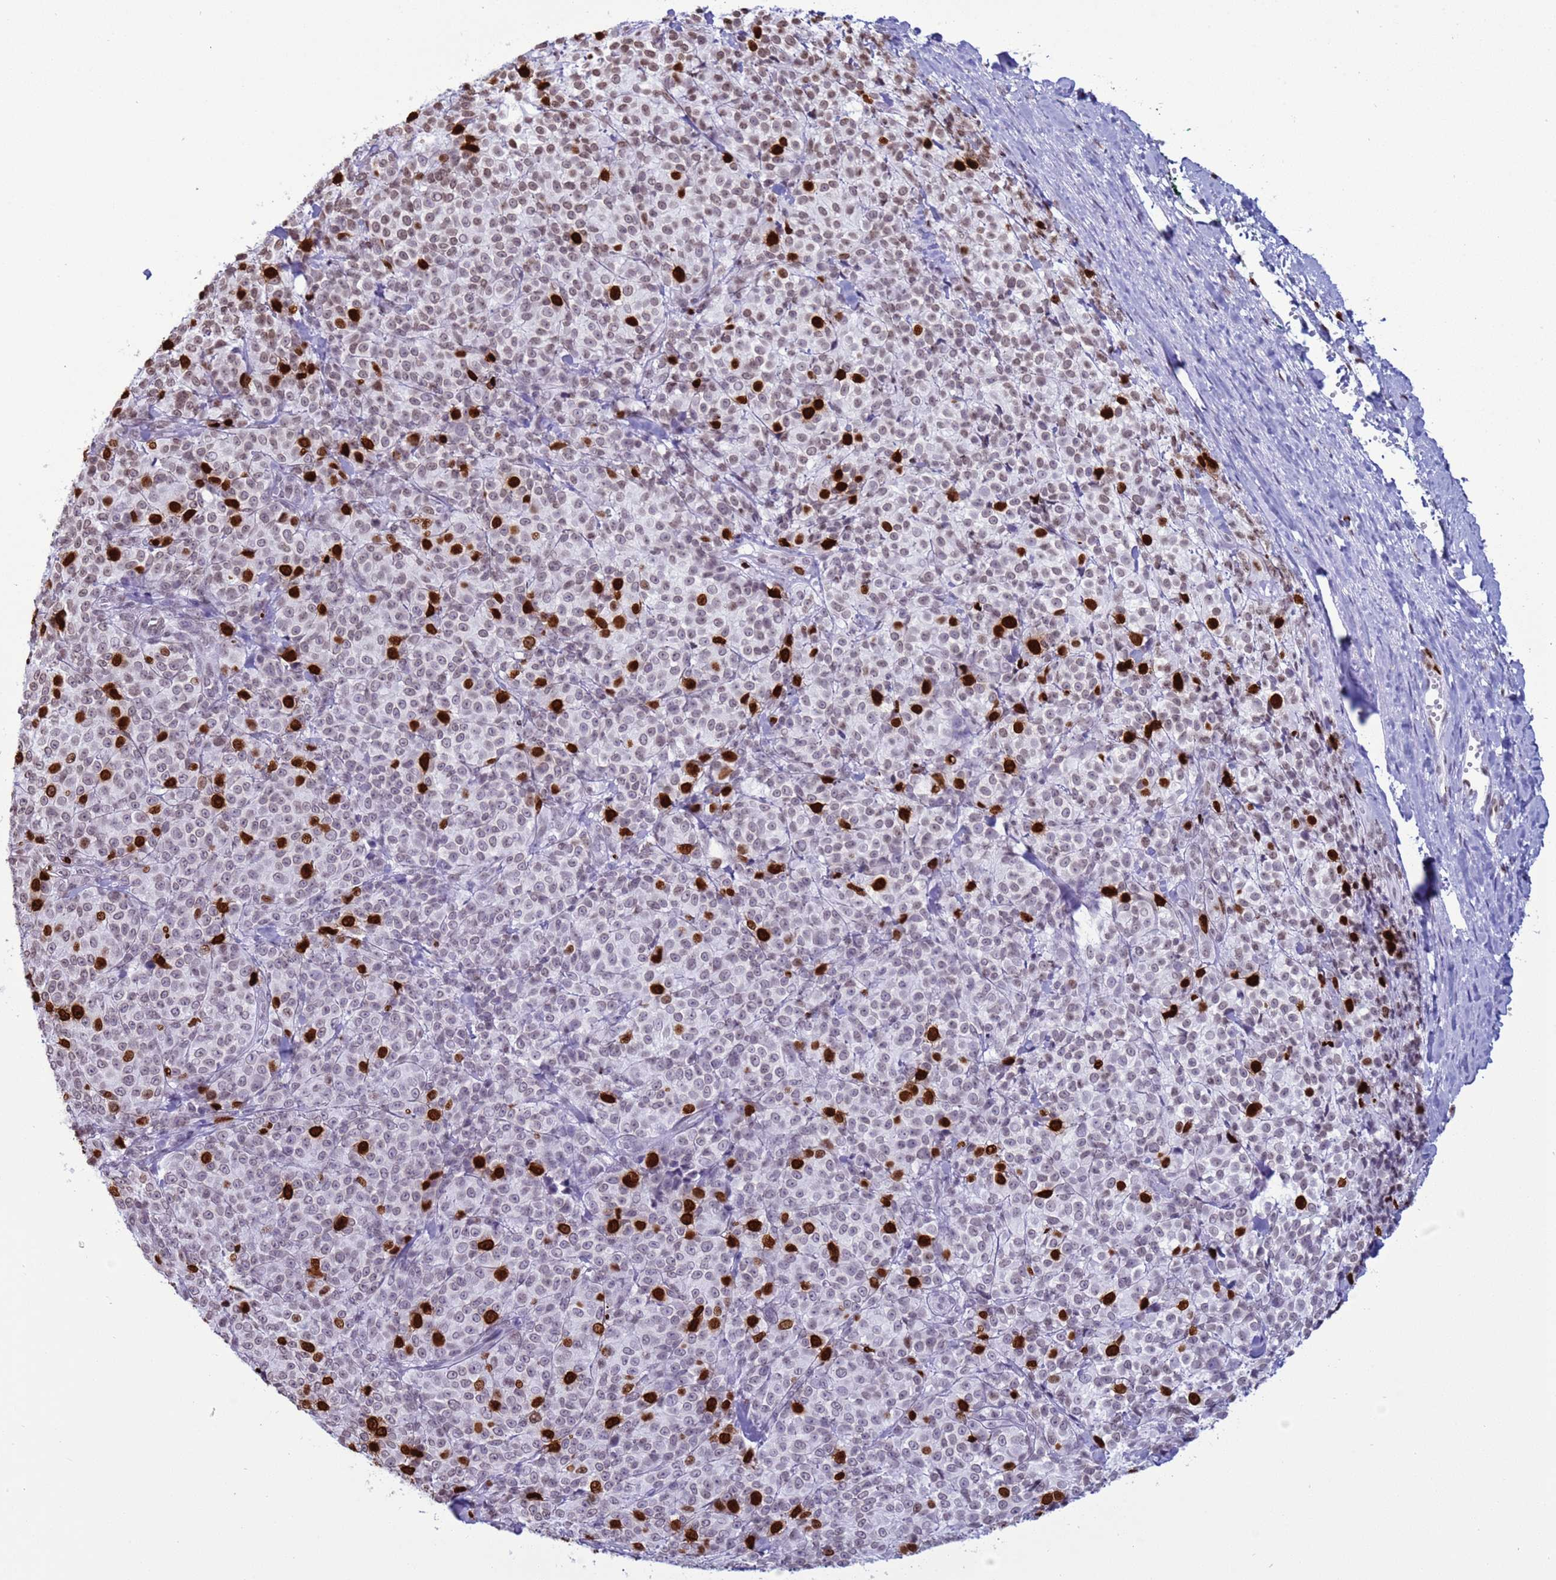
{"staining": {"intensity": "strong", "quantity": "25%-75%", "location": "nuclear"}, "tissue": "melanoma", "cell_type": "Tumor cells", "image_type": "cancer", "snomed": [{"axis": "morphology", "description": "Normal tissue, NOS"}, {"axis": "morphology", "description": "Malignant melanoma, NOS"}, {"axis": "topography", "description": "Skin"}], "caption": "Immunohistochemical staining of malignant melanoma reveals strong nuclear protein expression in approximately 25%-75% of tumor cells. Nuclei are stained in blue.", "gene": "H4C8", "patient": {"sex": "female", "age": 34}}